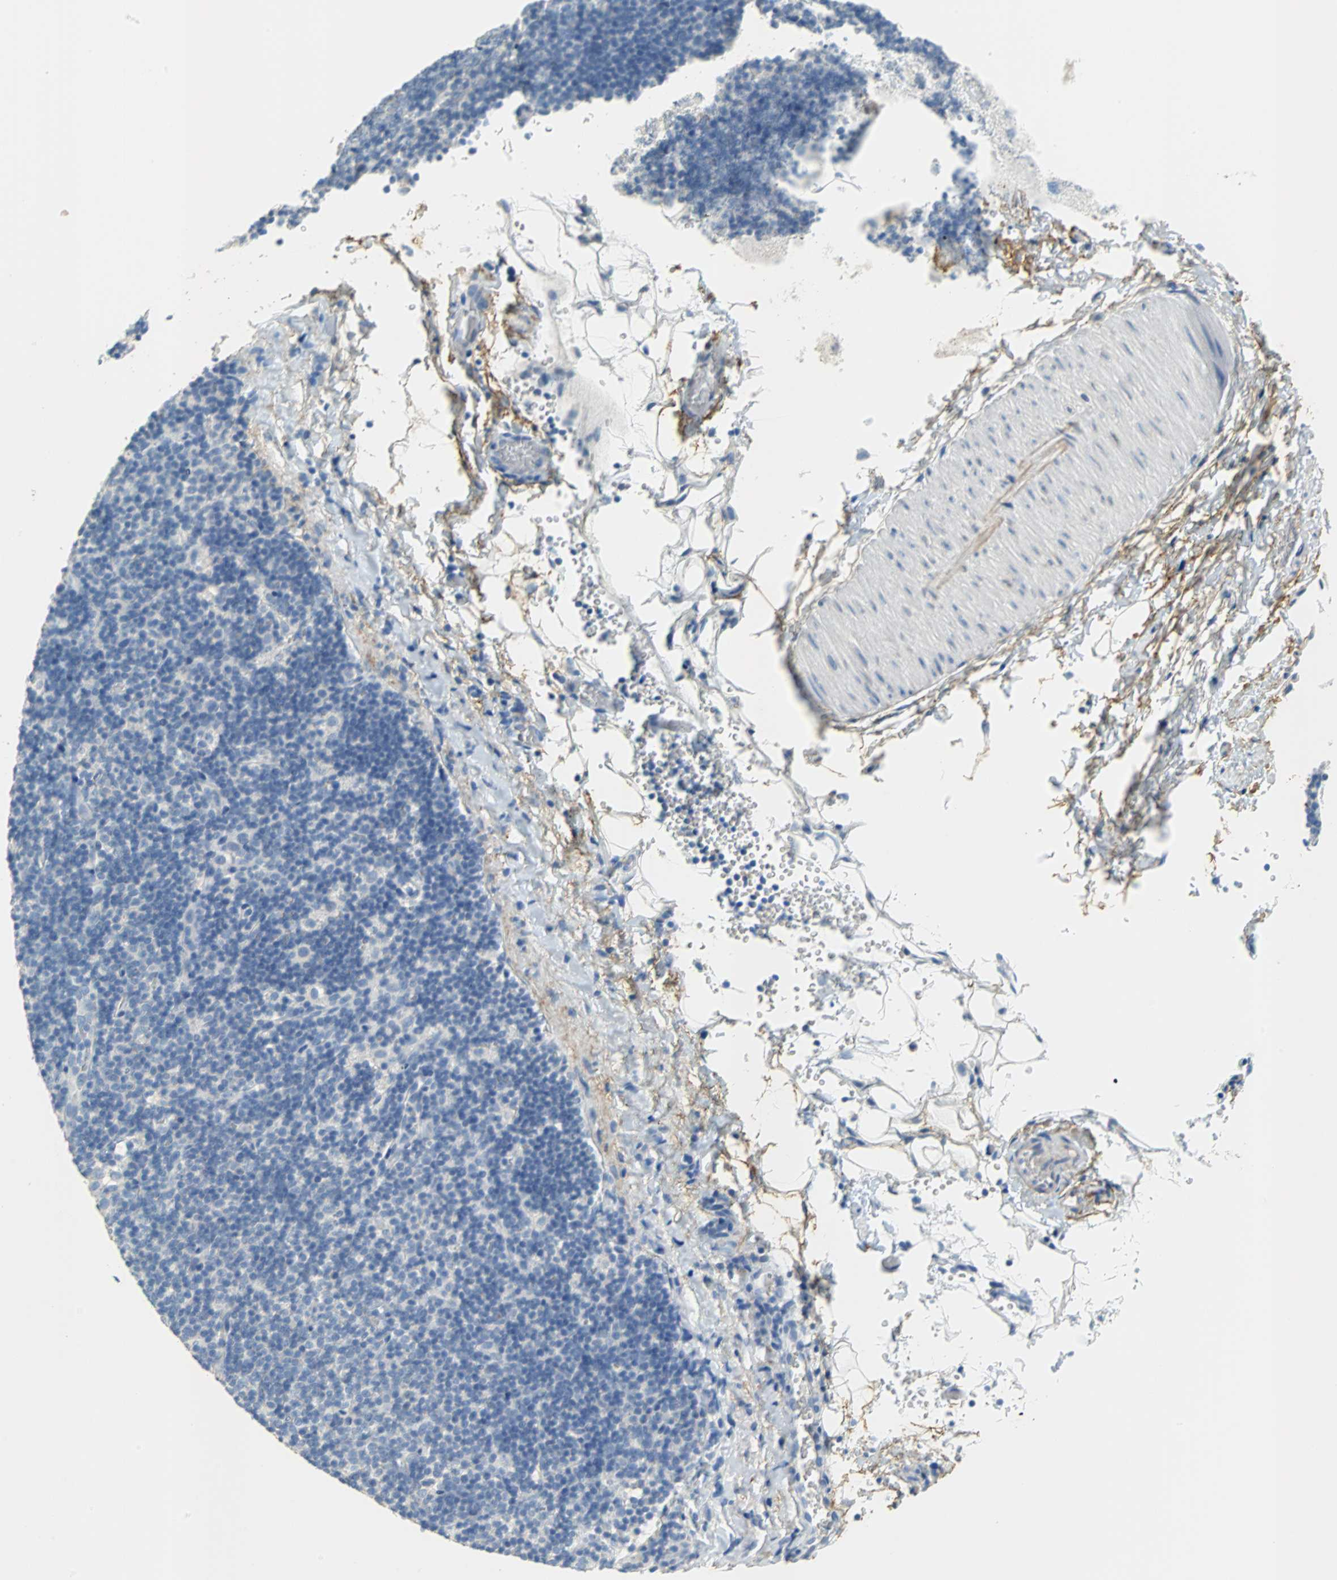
{"staining": {"intensity": "negative", "quantity": "none", "location": "none"}, "tissue": "lymphoma", "cell_type": "Tumor cells", "image_type": "cancer", "snomed": [{"axis": "morphology", "description": "Hodgkin's disease, NOS"}, {"axis": "topography", "description": "Lymph node"}], "caption": "Immunohistochemistry photomicrograph of neoplastic tissue: human lymphoma stained with DAB demonstrates no significant protein staining in tumor cells.", "gene": "MUC7", "patient": {"sex": "female", "age": 57}}